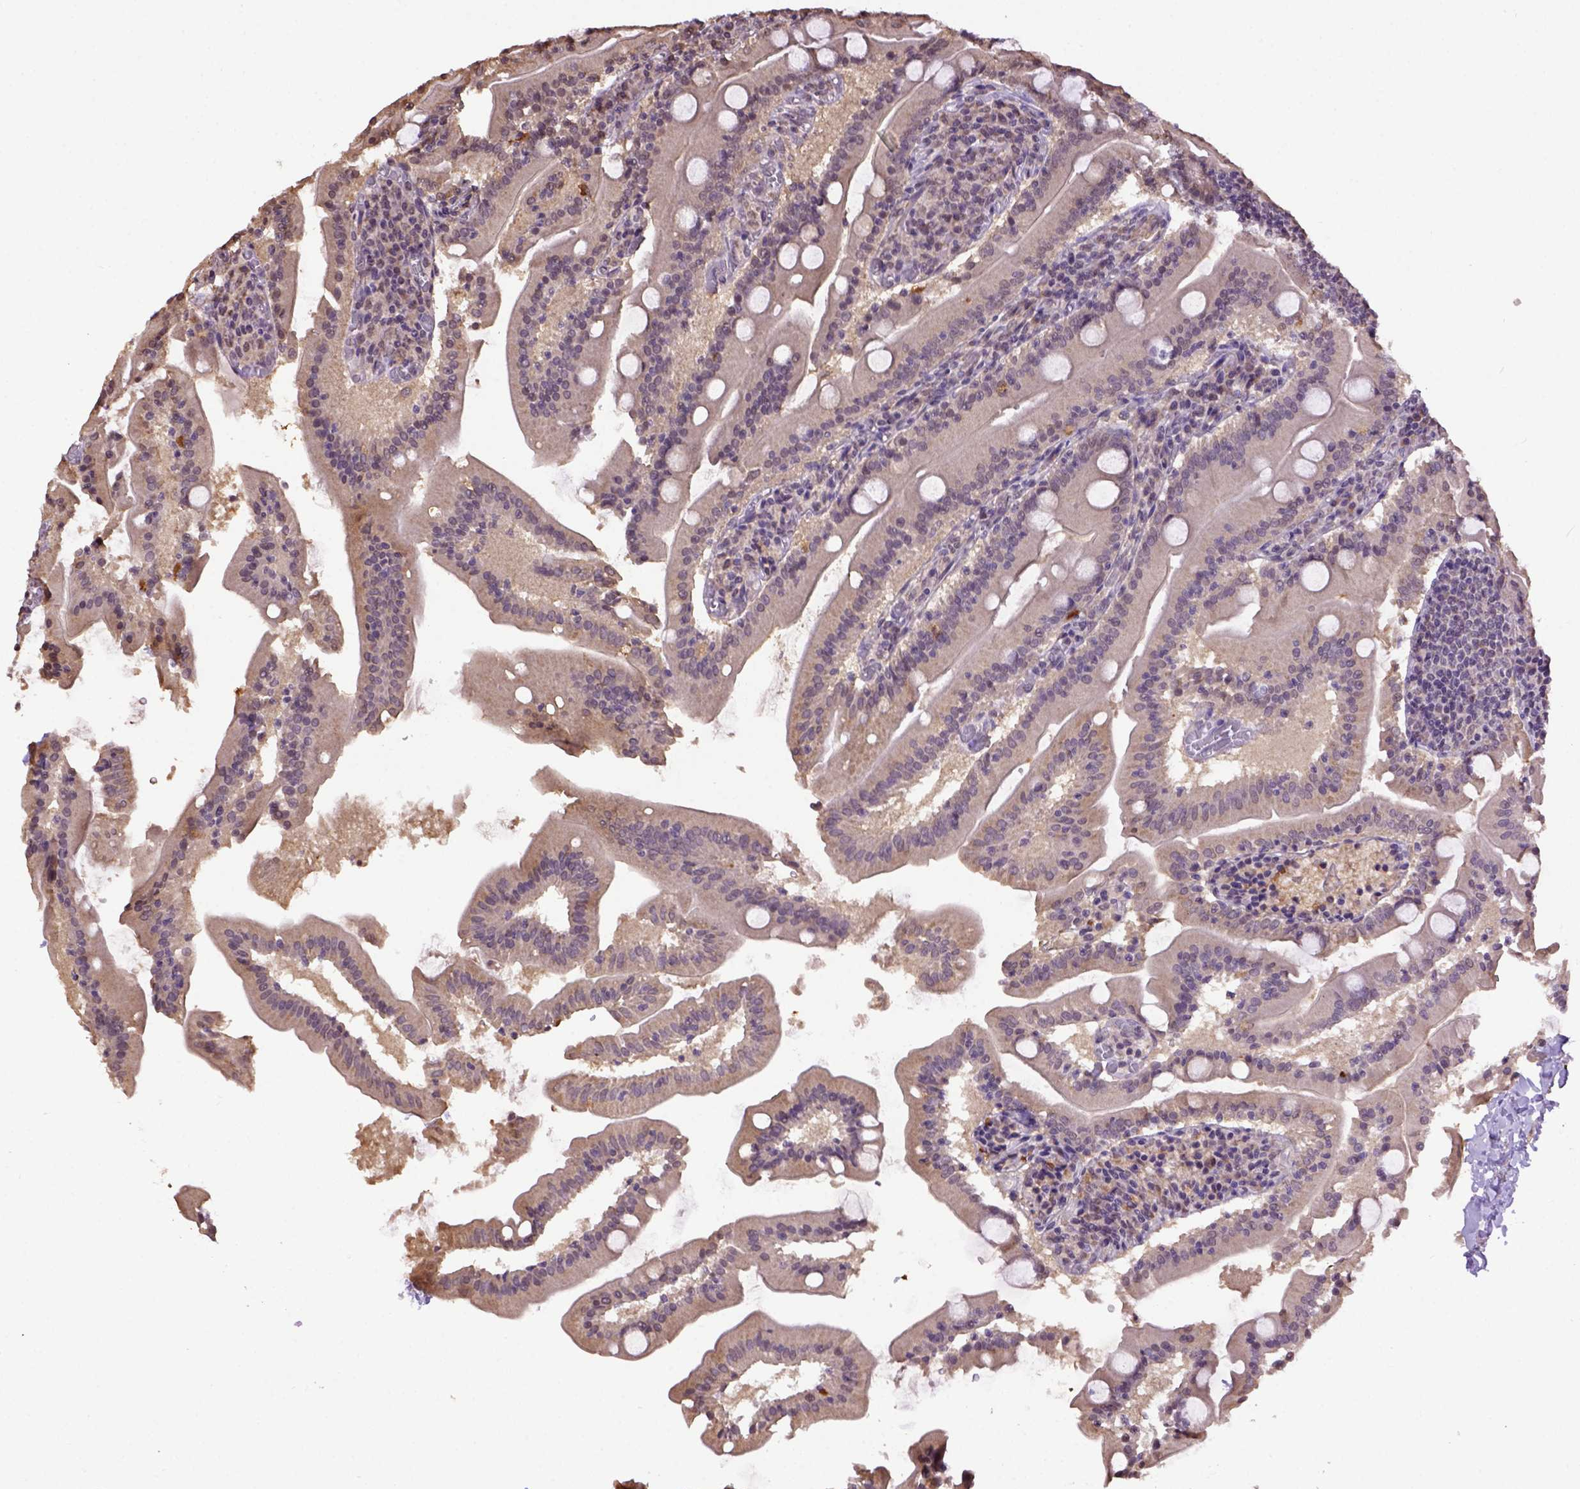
{"staining": {"intensity": "strong", "quantity": "<25%", "location": "cytoplasmic/membranous"}, "tissue": "small intestine", "cell_type": "Glandular cells", "image_type": "normal", "snomed": [{"axis": "morphology", "description": "Normal tissue, NOS"}, {"axis": "topography", "description": "Small intestine"}], "caption": "About <25% of glandular cells in benign human small intestine display strong cytoplasmic/membranous protein staining as visualized by brown immunohistochemical staining.", "gene": "WDR17", "patient": {"sex": "male", "age": 37}}